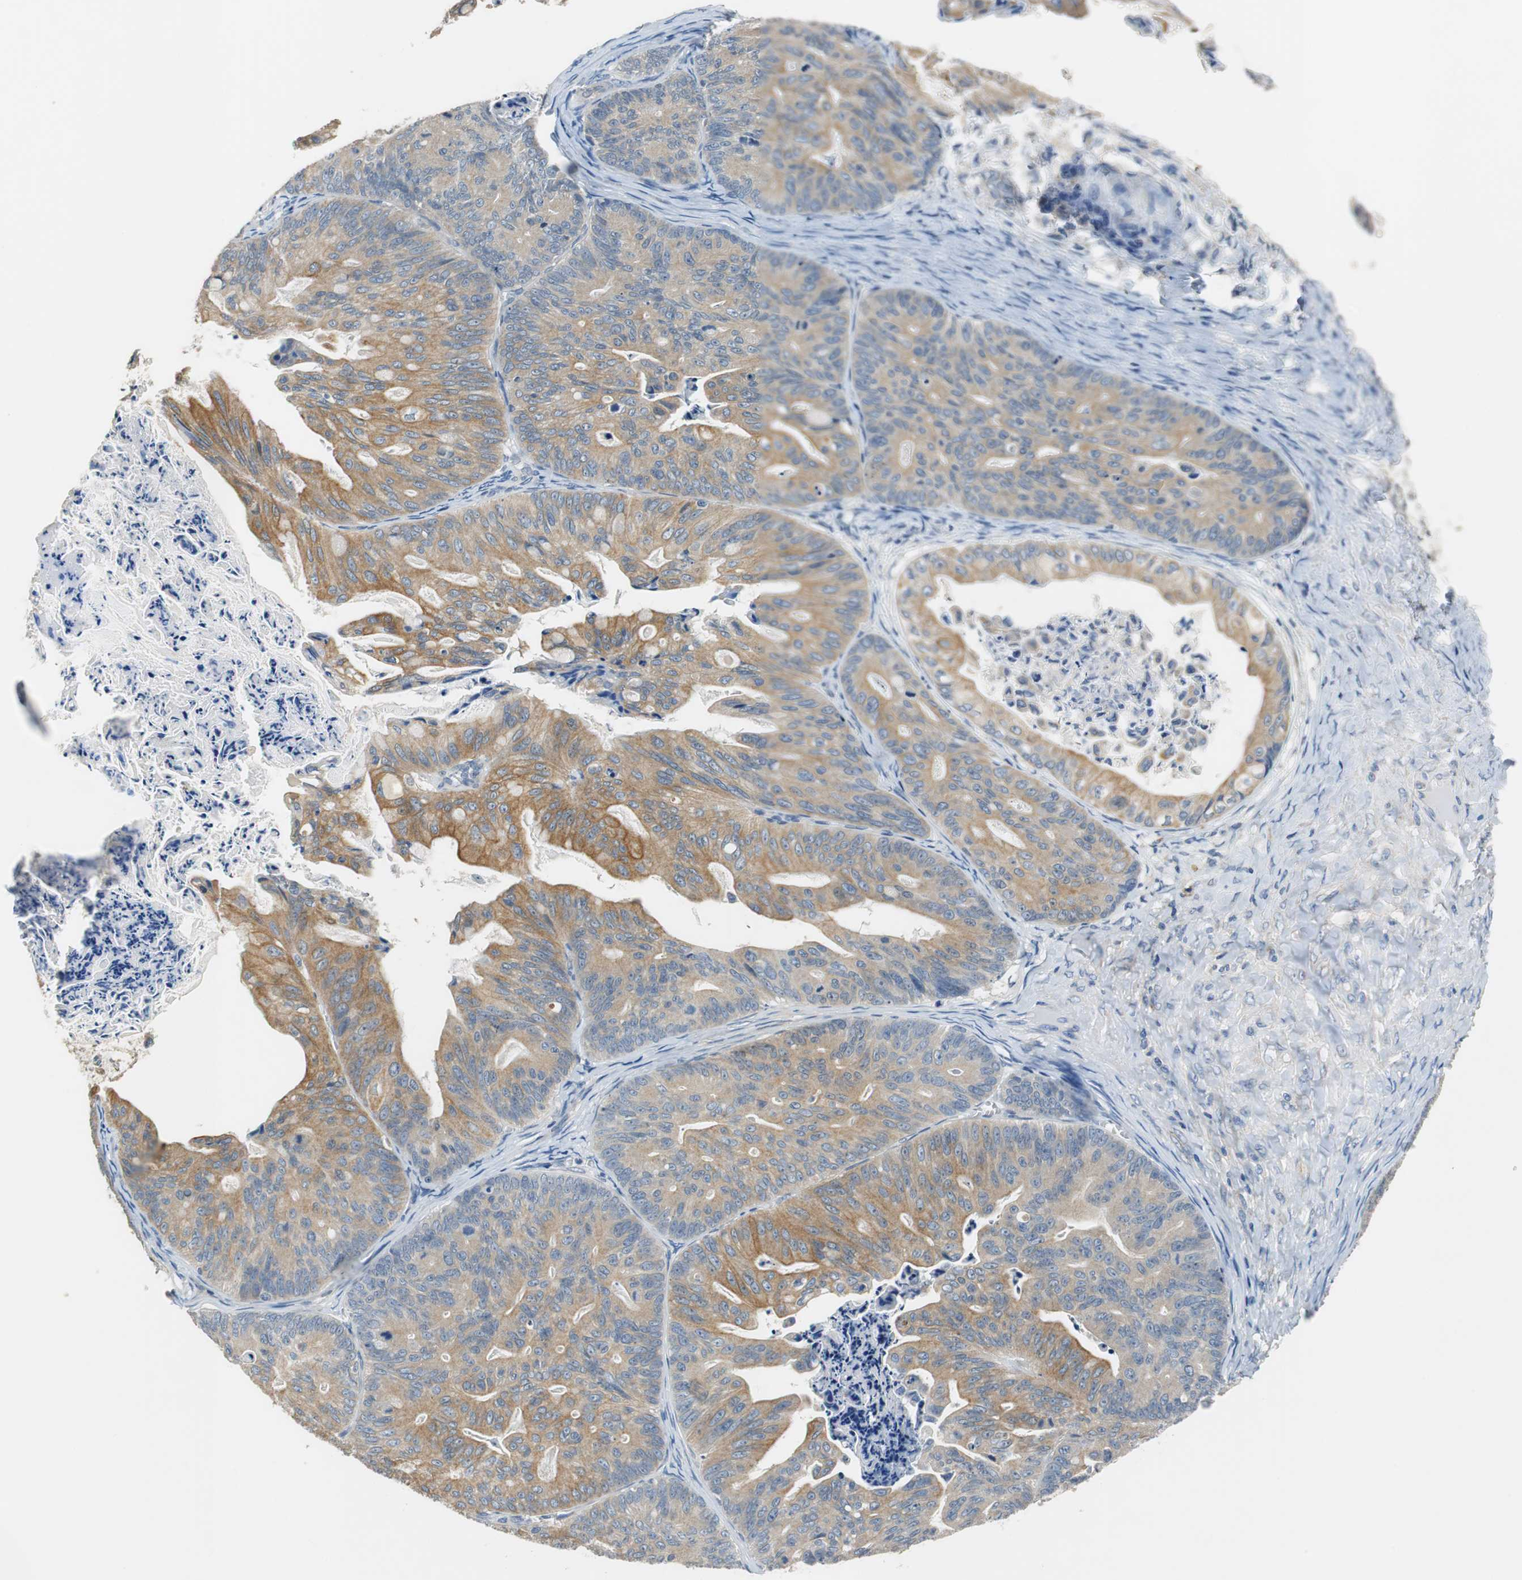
{"staining": {"intensity": "moderate", "quantity": ">75%", "location": "cytoplasmic/membranous"}, "tissue": "ovarian cancer", "cell_type": "Tumor cells", "image_type": "cancer", "snomed": [{"axis": "morphology", "description": "Cystadenocarcinoma, mucinous, NOS"}, {"axis": "topography", "description": "Ovary"}], "caption": "A histopathology image showing moderate cytoplasmic/membranous staining in approximately >75% of tumor cells in ovarian cancer (mucinous cystadenocarcinoma), as visualized by brown immunohistochemical staining.", "gene": "FADS2", "patient": {"sex": "female", "age": 36}}